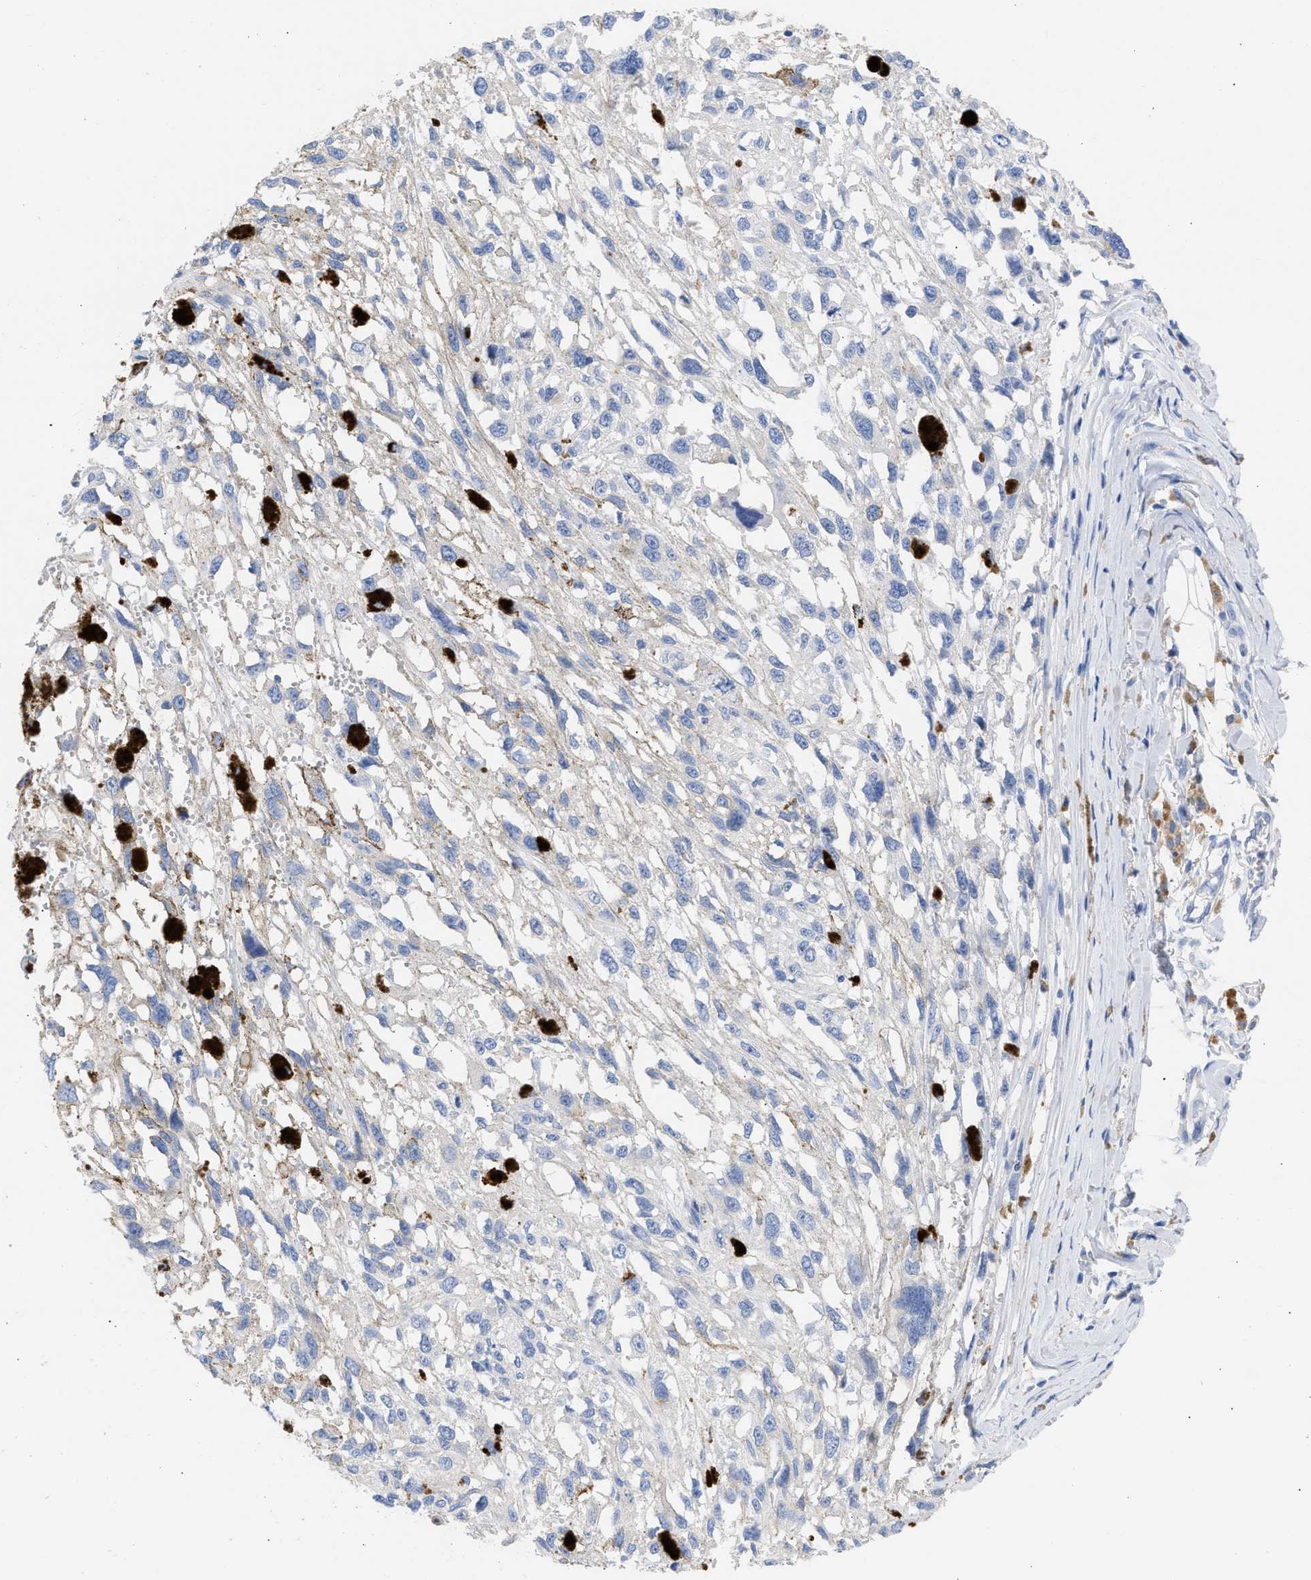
{"staining": {"intensity": "negative", "quantity": "none", "location": "none"}, "tissue": "melanoma", "cell_type": "Tumor cells", "image_type": "cancer", "snomed": [{"axis": "morphology", "description": "Malignant melanoma, Metastatic site"}, {"axis": "topography", "description": "Lymph node"}], "caption": "Tumor cells show no significant protein positivity in malignant melanoma (metastatic site).", "gene": "RSPH1", "patient": {"sex": "male", "age": 59}}